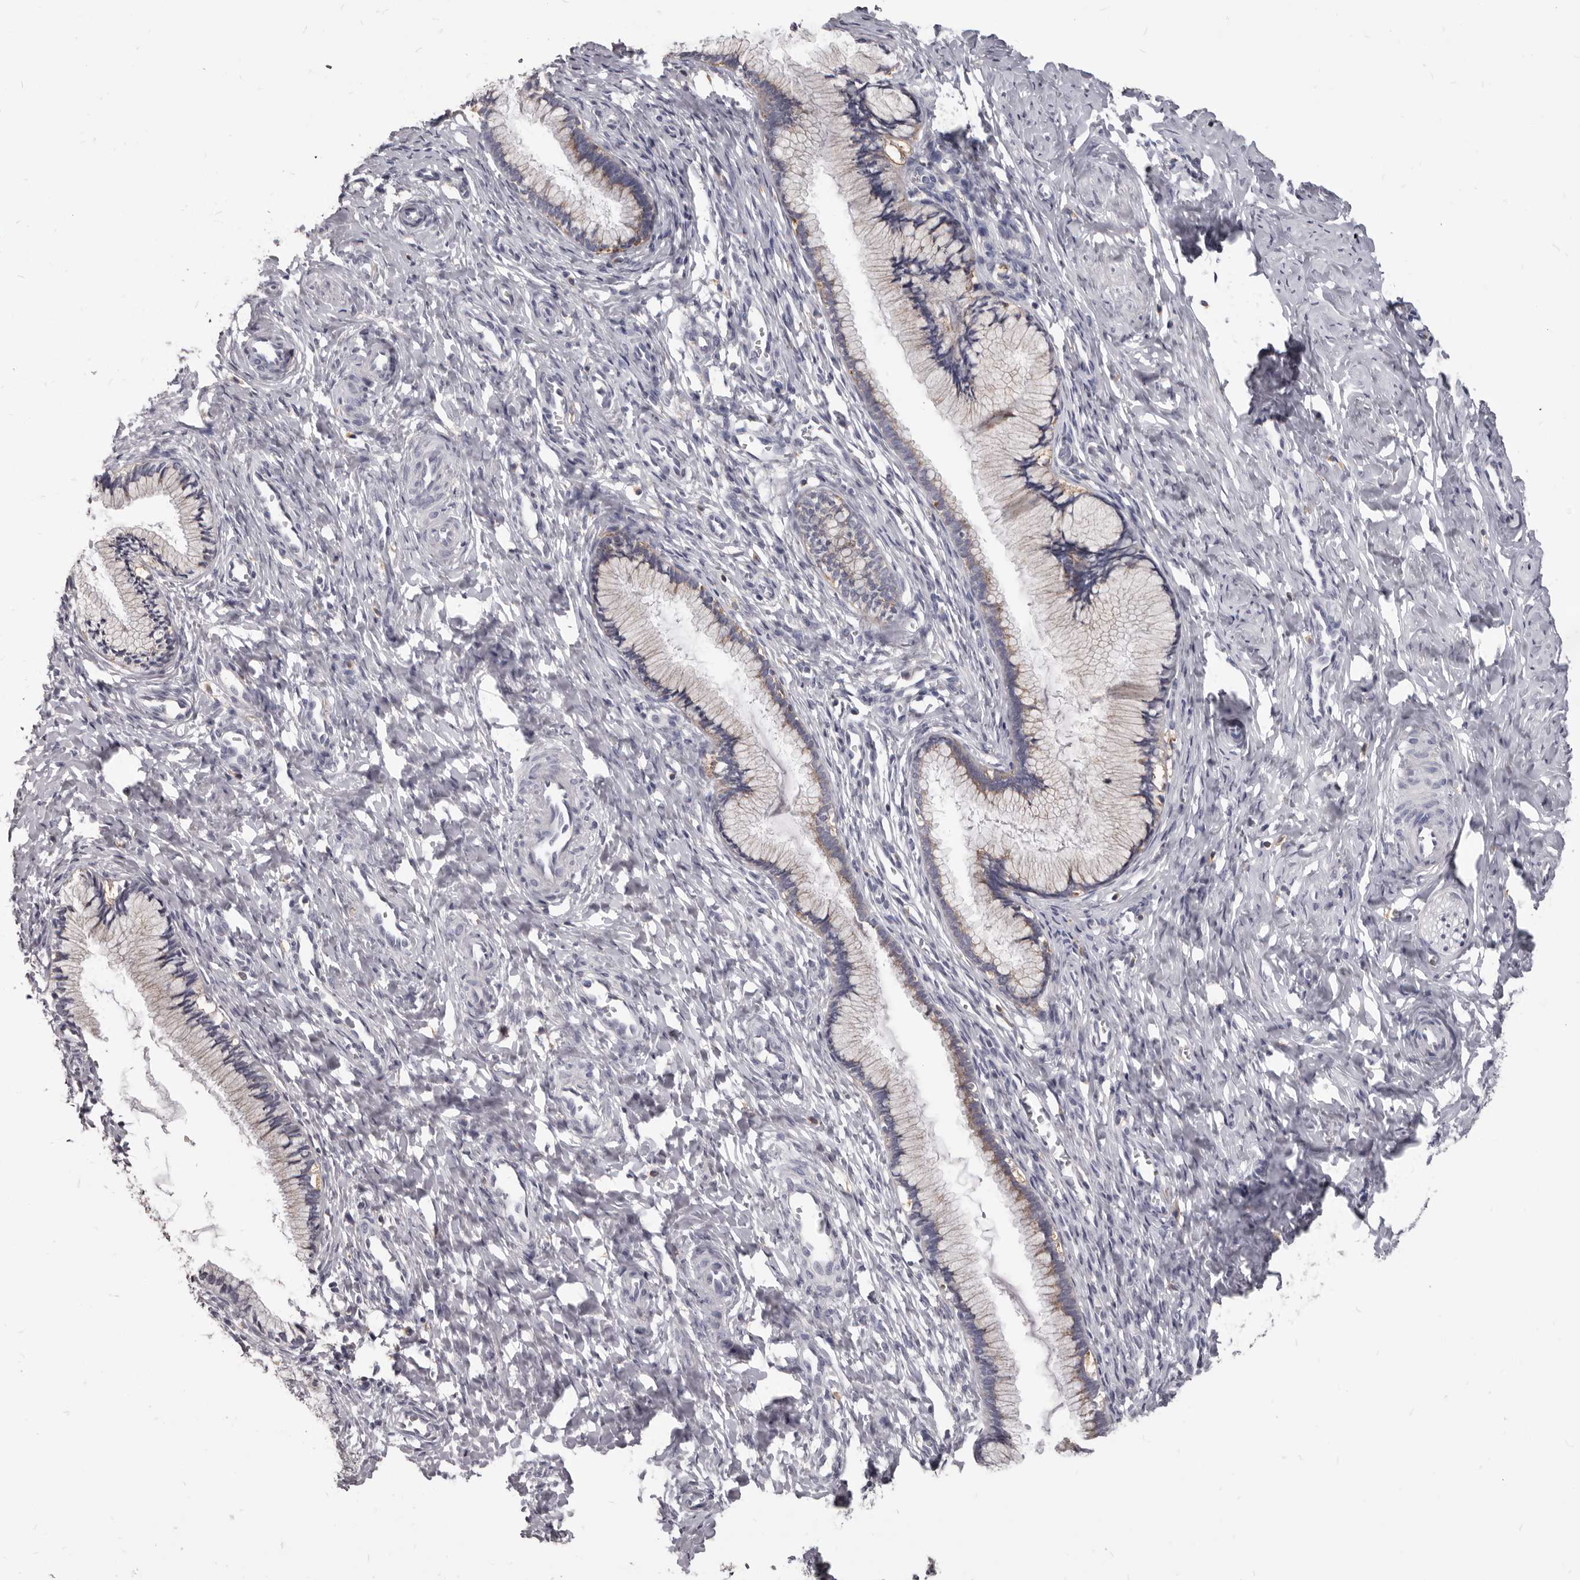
{"staining": {"intensity": "weak", "quantity": "<25%", "location": "cytoplasmic/membranous"}, "tissue": "cervix", "cell_type": "Glandular cells", "image_type": "normal", "snomed": [{"axis": "morphology", "description": "Normal tissue, NOS"}, {"axis": "topography", "description": "Cervix"}], "caption": "Cervix was stained to show a protein in brown. There is no significant expression in glandular cells. (Stains: DAB immunohistochemistry with hematoxylin counter stain, Microscopy: brightfield microscopy at high magnification).", "gene": "PI4K2A", "patient": {"sex": "female", "age": 27}}